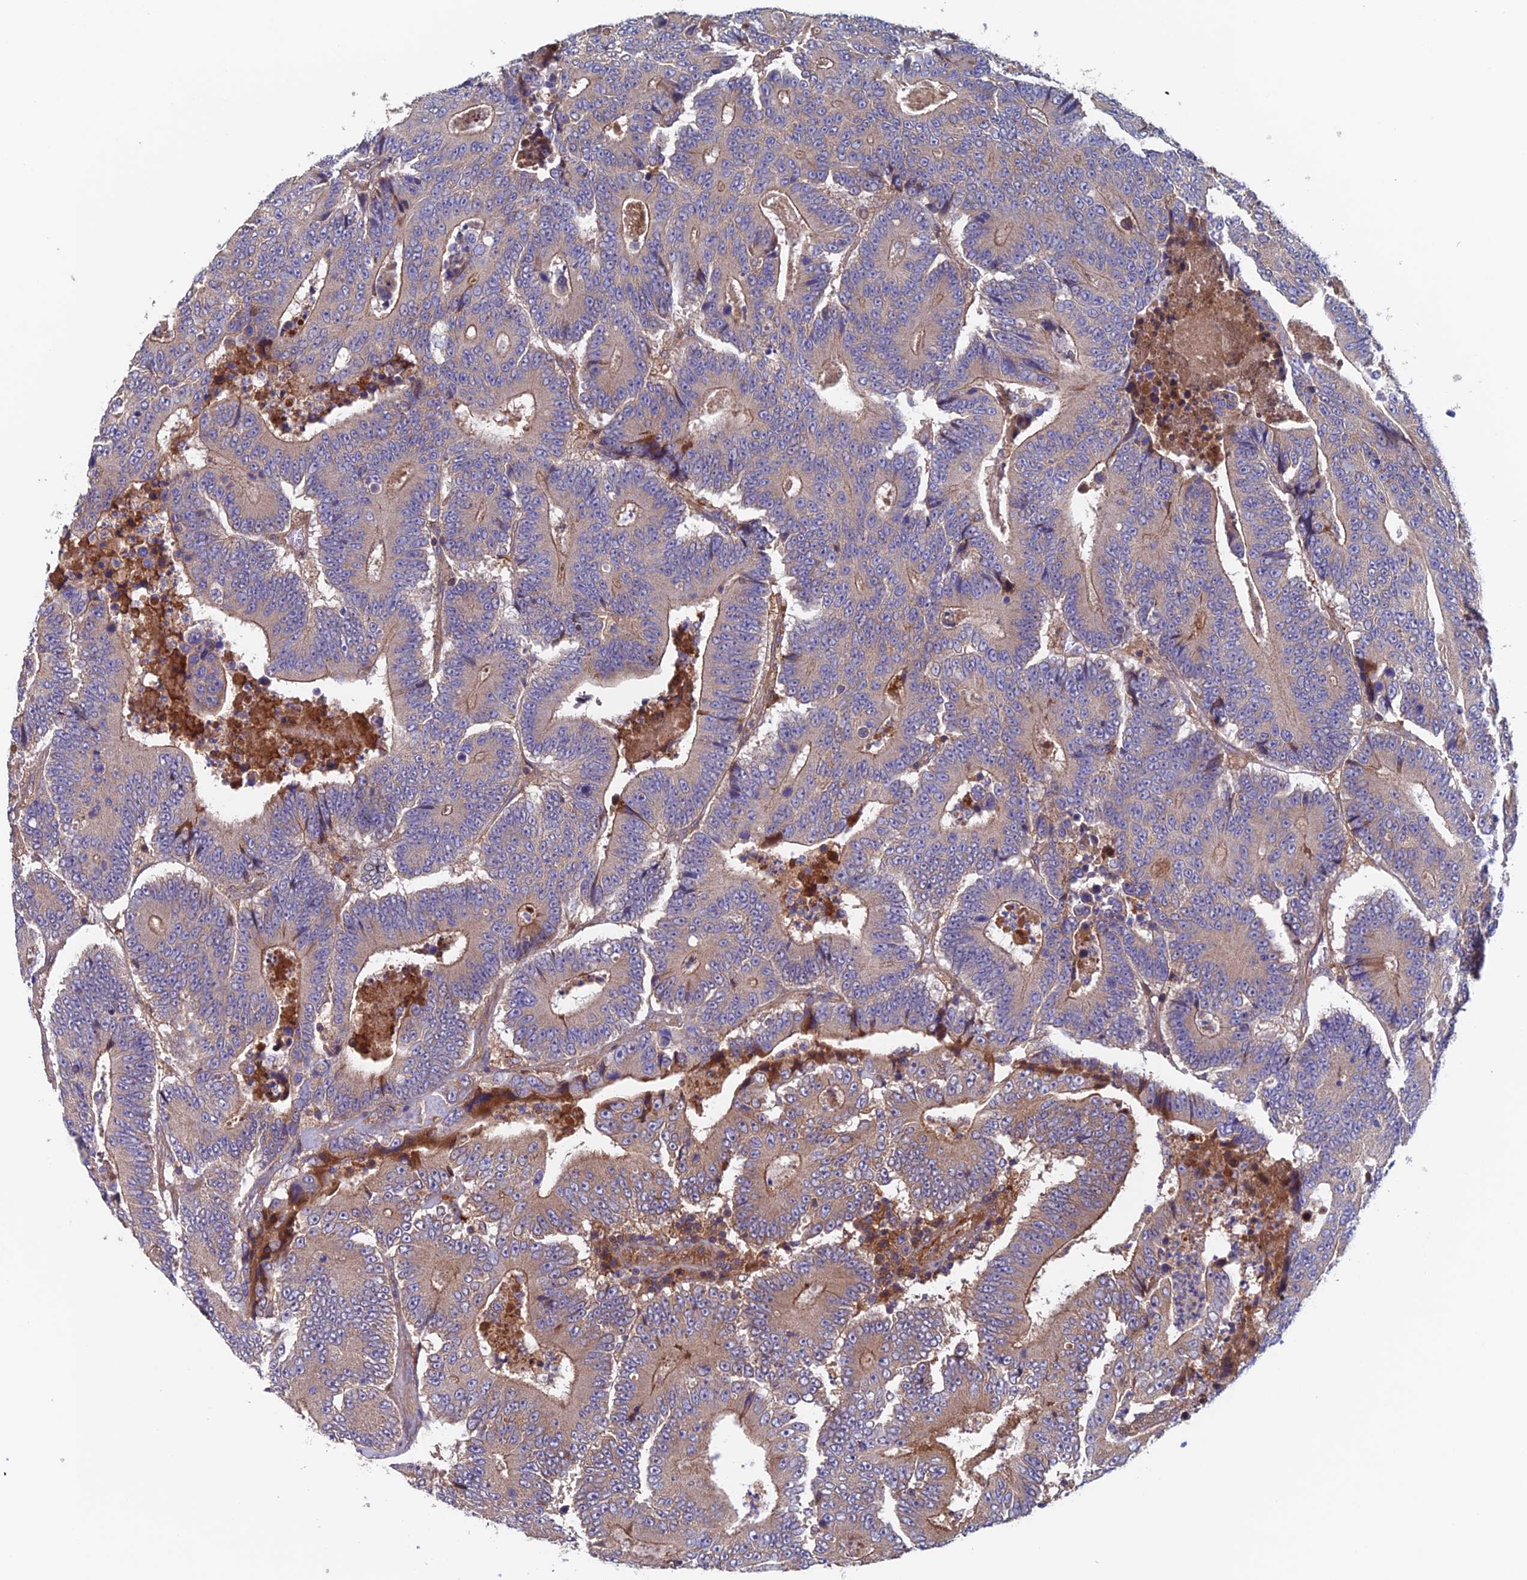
{"staining": {"intensity": "weak", "quantity": "25%-75%", "location": "cytoplasmic/membranous"}, "tissue": "colorectal cancer", "cell_type": "Tumor cells", "image_type": "cancer", "snomed": [{"axis": "morphology", "description": "Adenocarcinoma, NOS"}, {"axis": "topography", "description": "Colon"}], "caption": "Colorectal cancer tissue reveals weak cytoplasmic/membranous positivity in about 25%-75% of tumor cells (DAB (3,3'-diaminobenzidine) IHC with brightfield microscopy, high magnification).", "gene": "NUDT16L1", "patient": {"sex": "male", "age": 83}}